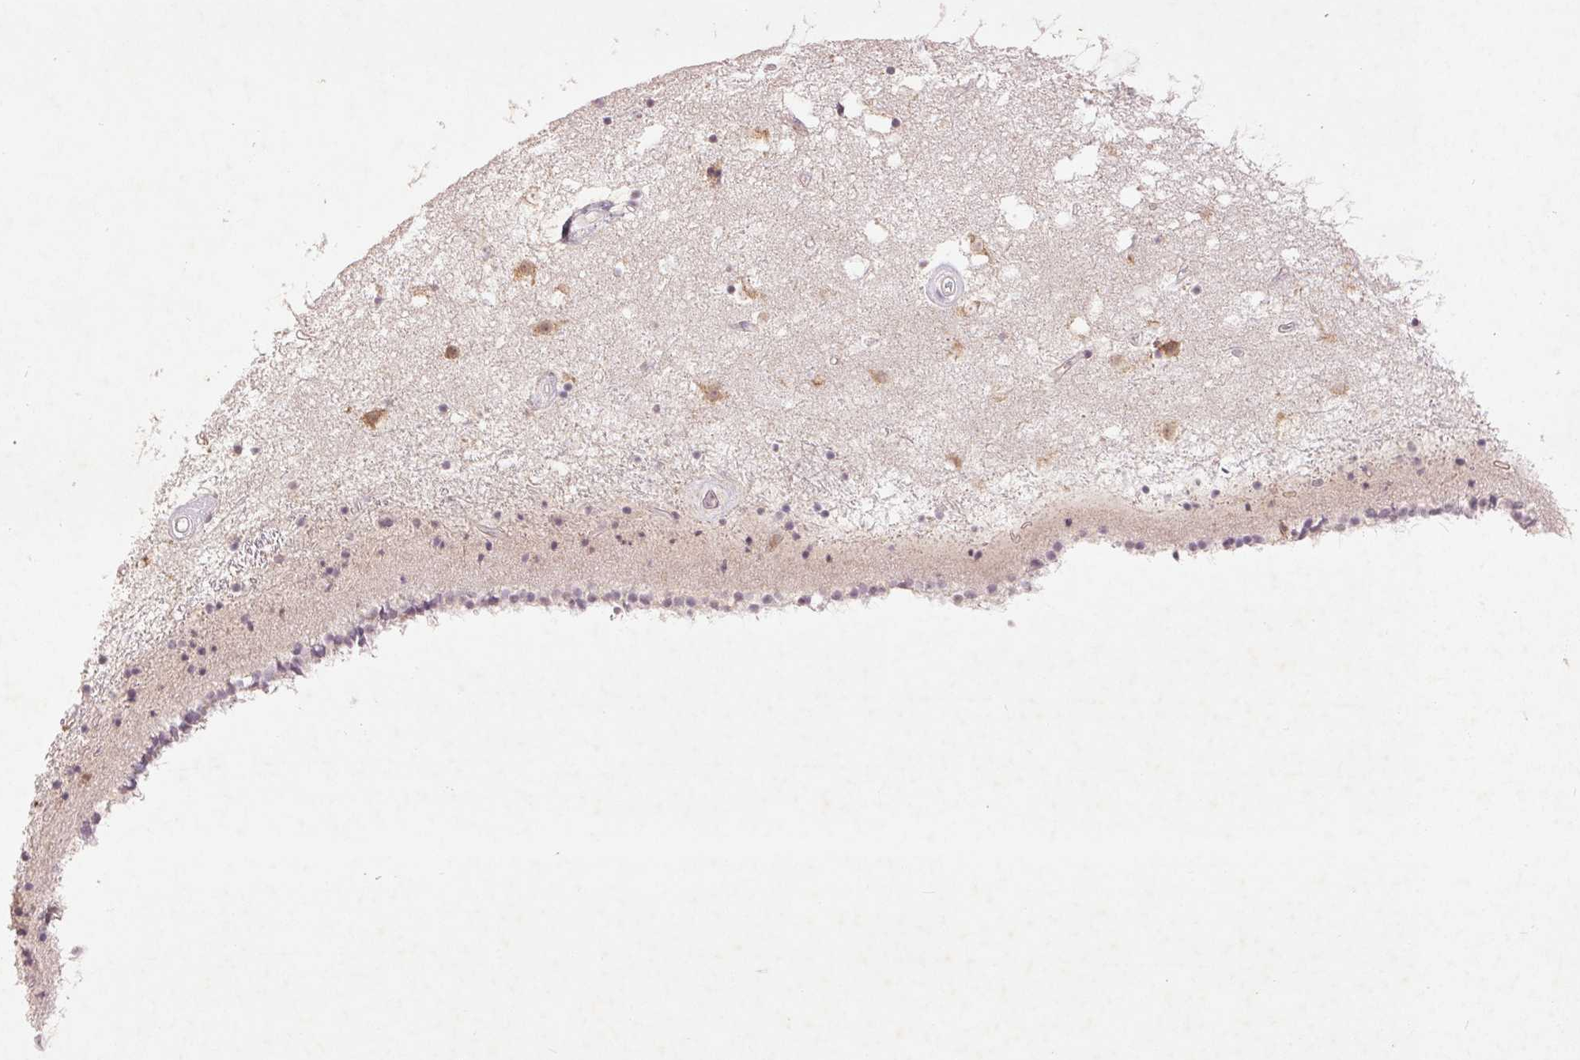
{"staining": {"intensity": "weak", "quantity": "<25%", "location": "cytoplasmic/membranous"}, "tissue": "caudate", "cell_type": "Glial cells", "image_type": "normal", "snomed": [{"axis": "morphology", "description": "Normal tissue, NOS"}, {"axis": "topography", "description": "Lateral ventricle wall"}], "caption": "The micrograph displays no staining of glial cells in normal caudate.", "gene": "FAM168B", "patient": {"sex": "female", "age": 71}}